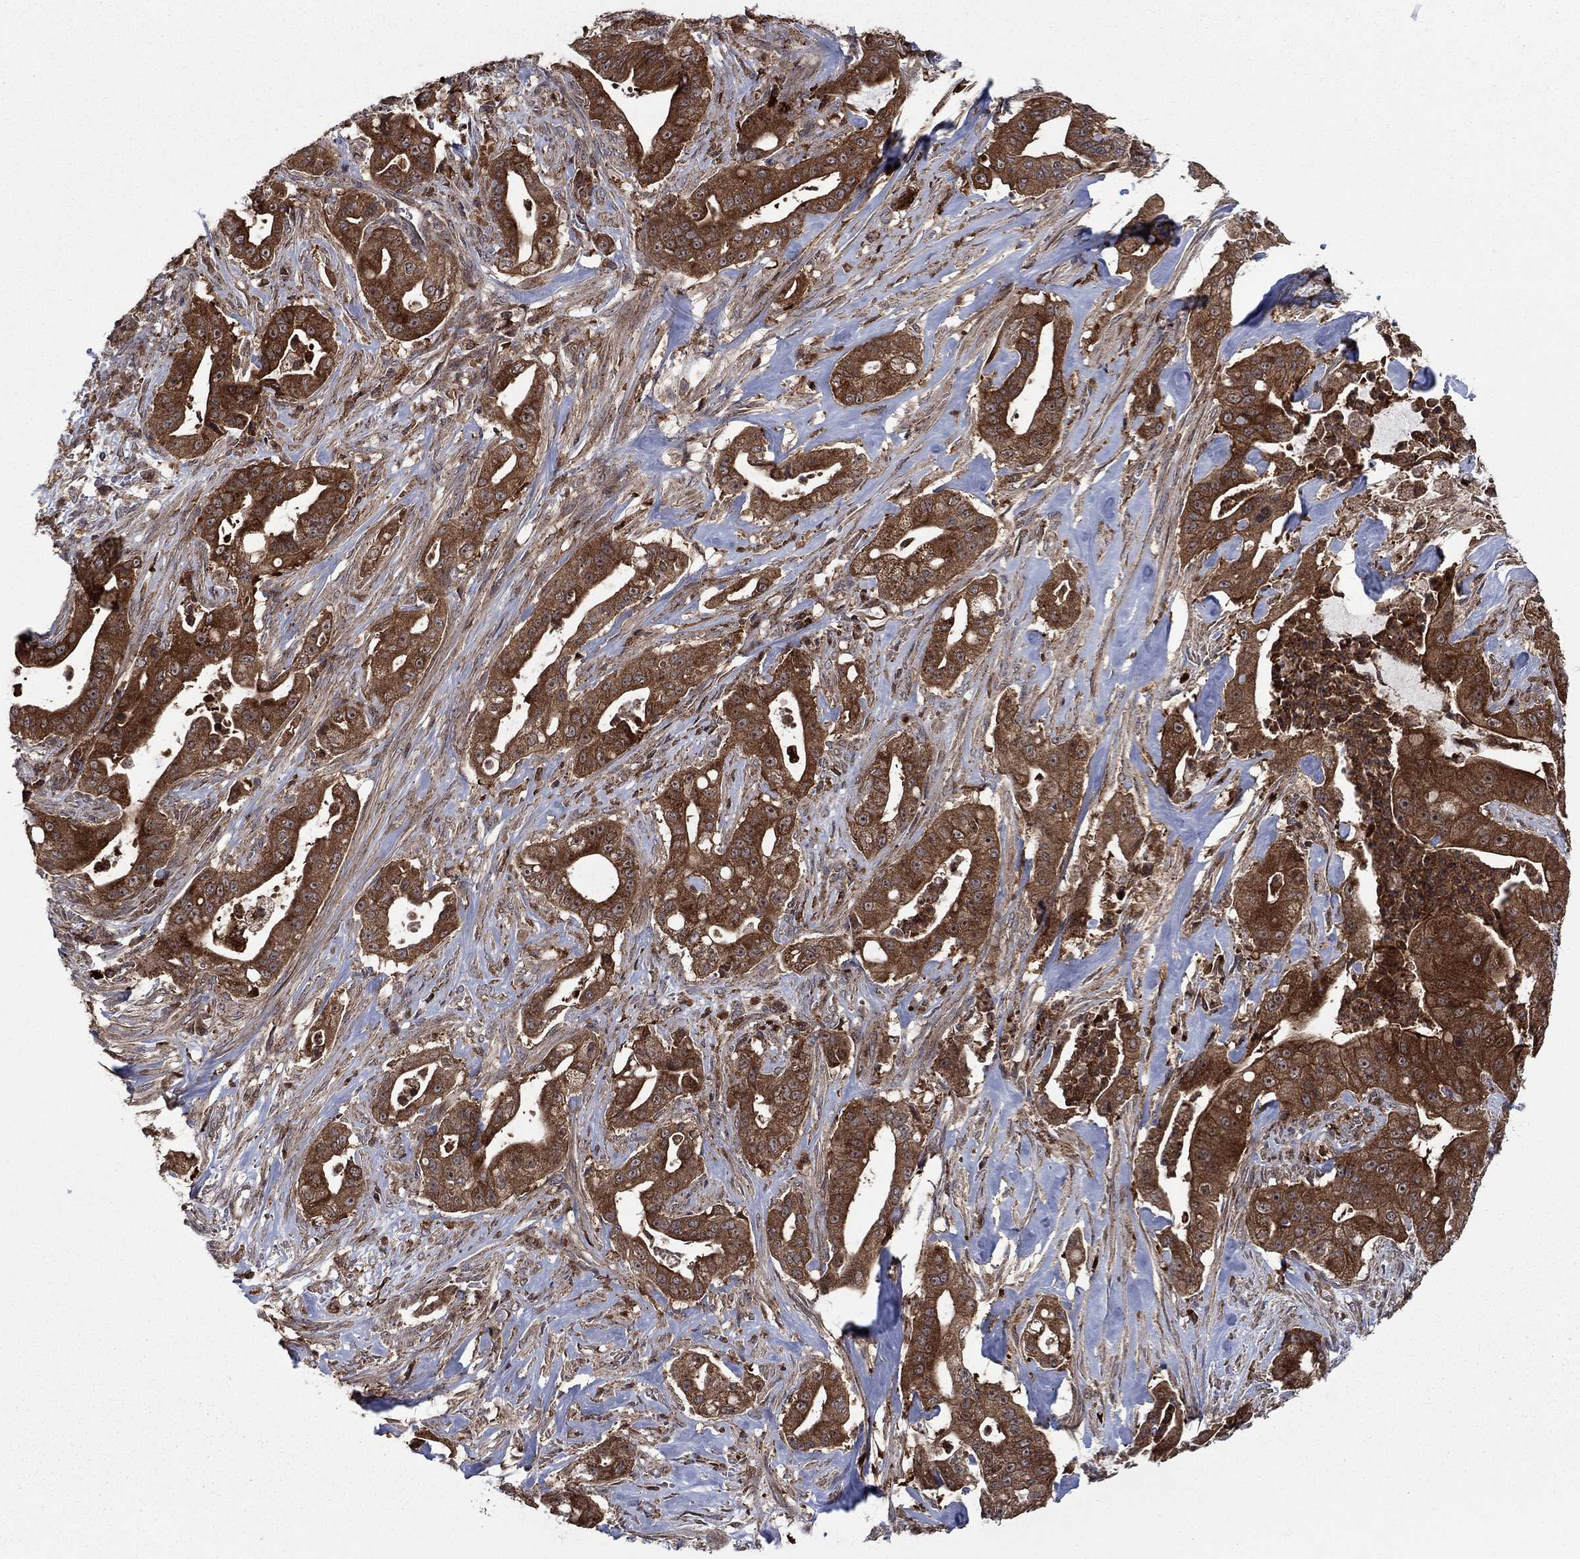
{"staining": {"intensity": "strong", "quantity": ">75%", "location": "cytoplasmic/membranous"}, "tissue": "pancreatic cancer", "cell_type": "Tumor cells", "image_type": "cancer", "snomed": [{"axis": "morphology", "description": "Normal tissue, NOS"}, {"axis": "morphology", "description": "Inflammation, NOS"}, {"axis": "morphology", "description": "Adenocarcinoma, NOS"}, {"axis": "topography", "description": "Pancreas"}], "caption": "Pancreatic cancer (adenocarcinoma) stained with immunohistochemistry shows strong cytoplasmic/membranous staining in approximately >75% of tumor cells.", "gene": "IFI35", "patient": {"sex": "male", "age": 57}}